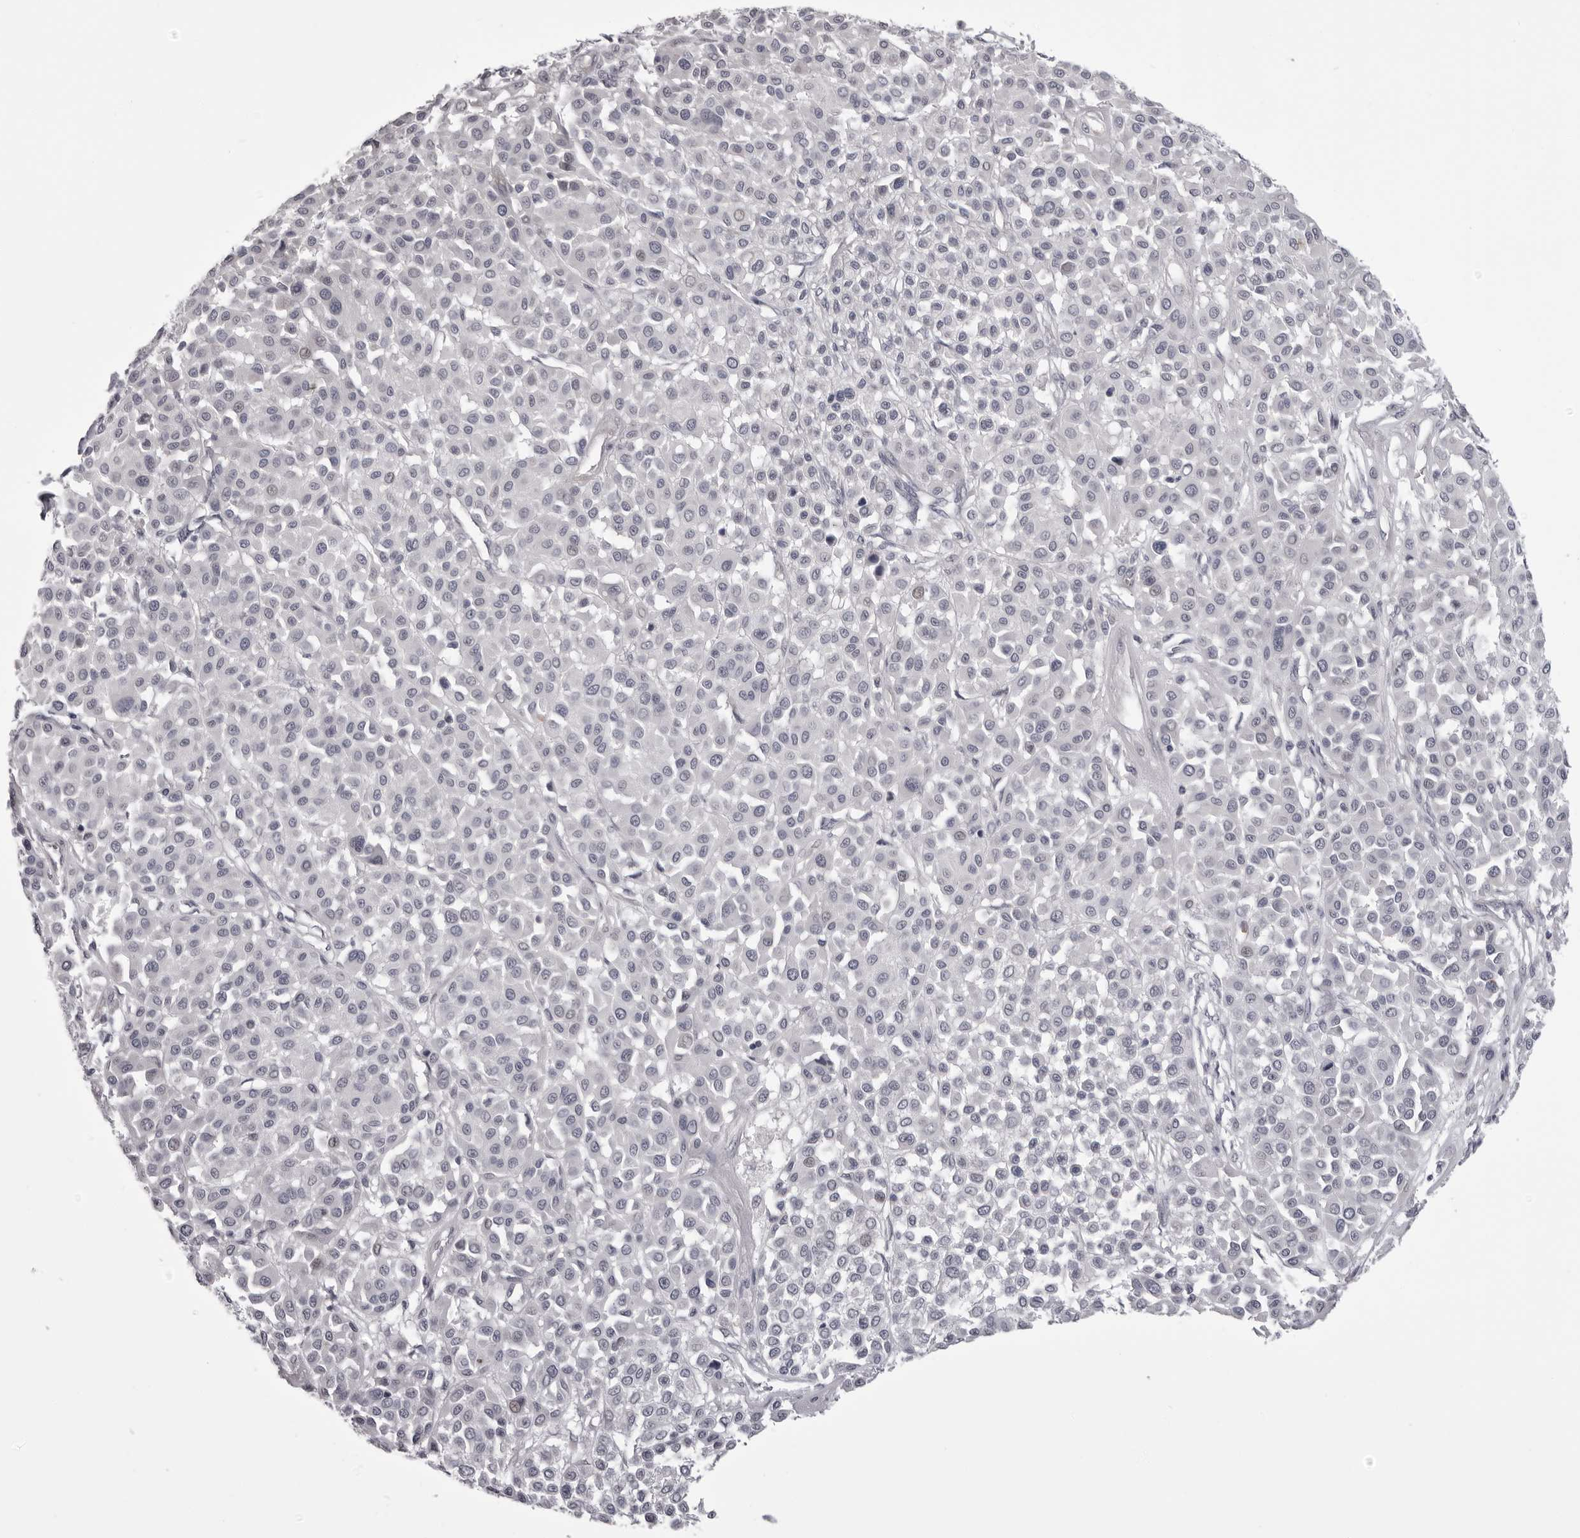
{"staining": {"intensity": "negative", "quantity": "none", "location": "none"}, "tissue": "melanoma", "cell_type": "Tumor cells", "image_type": "cancer", "snomed": [{"axis": "morphology", "description": "Malignant melanoma, Metastatic site"}, {"axis": "topography", "description": "Soft tissue"}], "caption": "DAB (3,3'-diaminobenzidine) immunohistochemical staining of malignant melanoma (metastatic site) shows no significant positivity in tumor cells.", "gene": "EPHA10", "patient": {"sex": "male", "age": 41}}